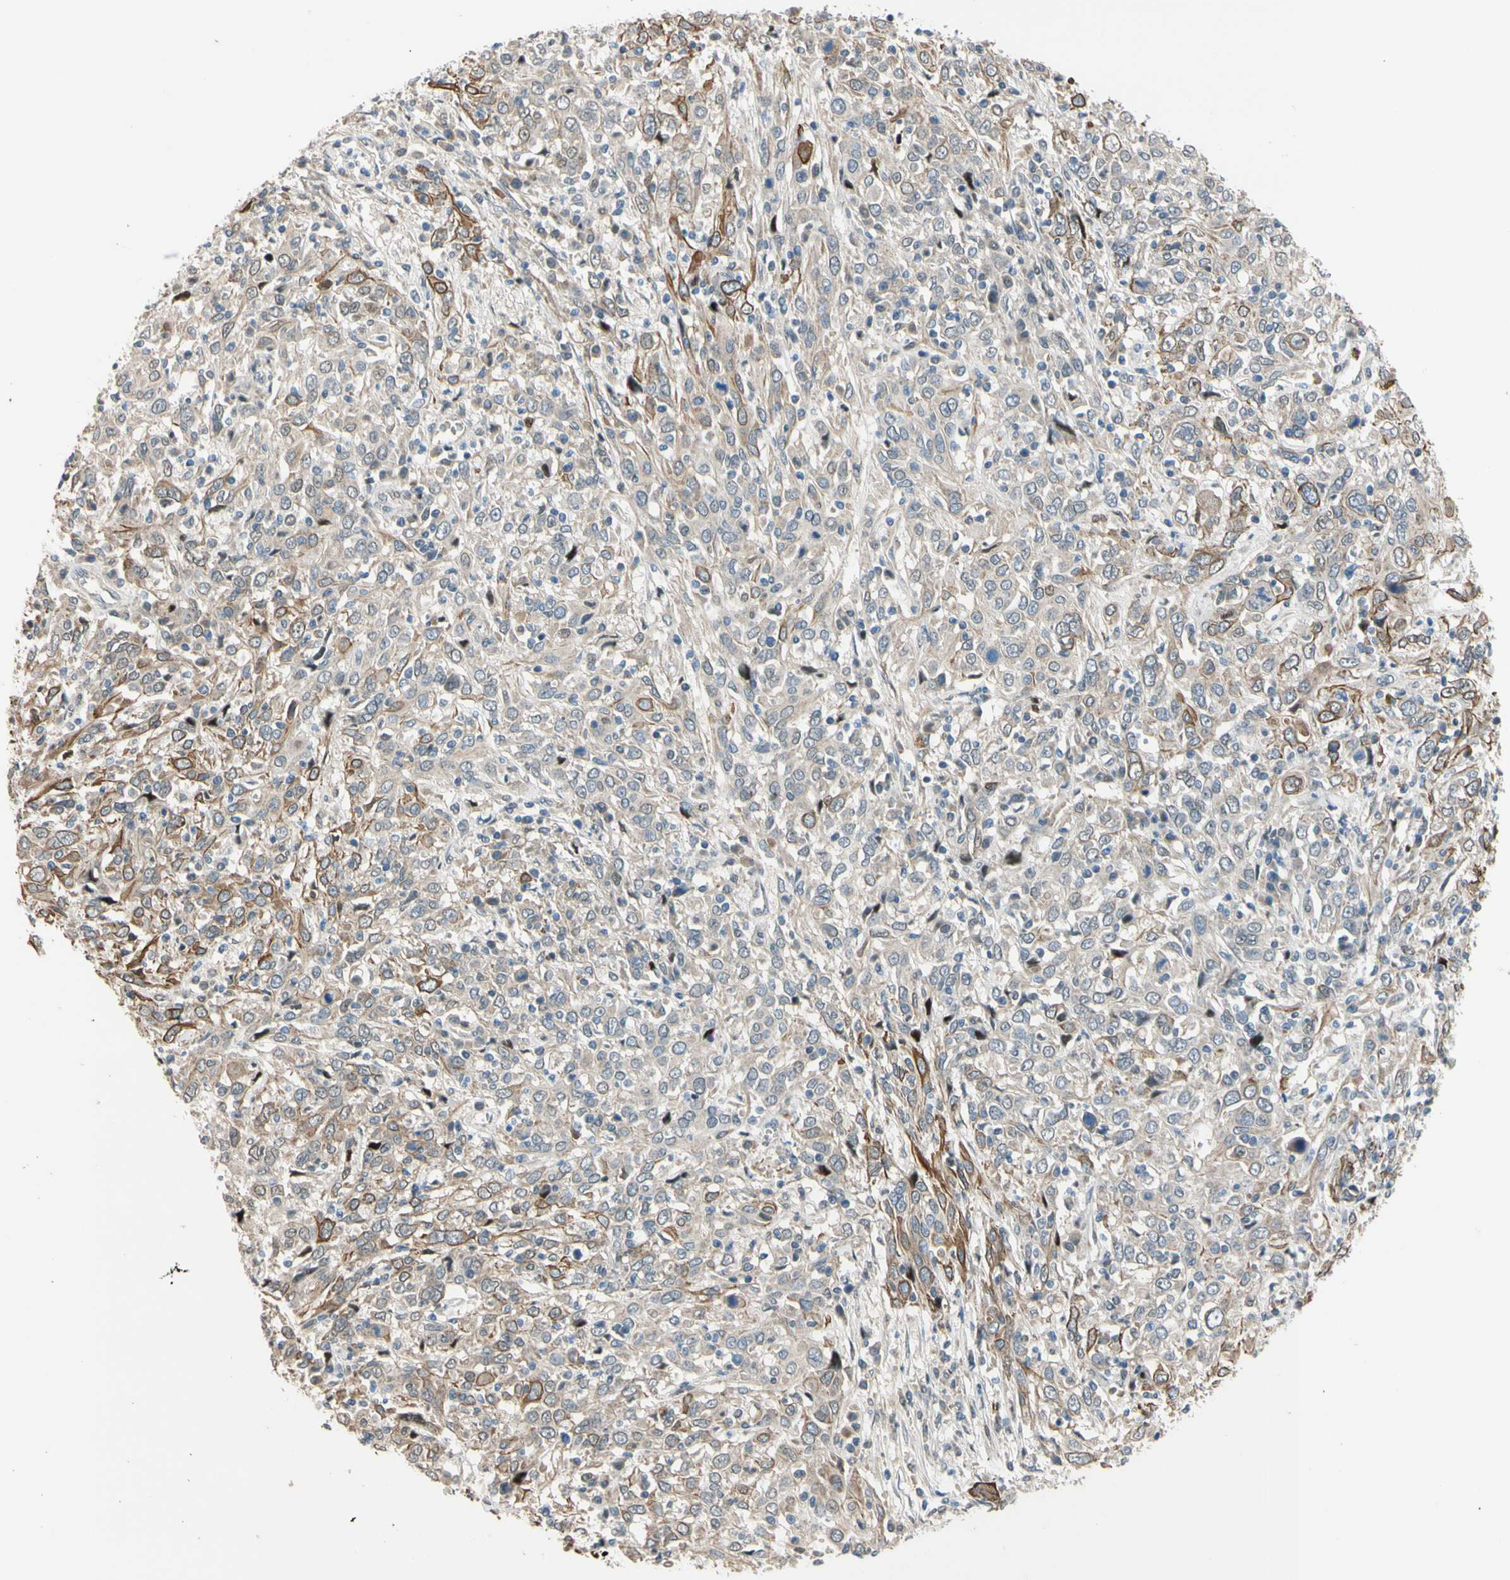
{"staining": {"intensity": "moderate", "quantity": "25%-75%", "location": "cytoplasmic/membranous"}, "tissue": "cervical cancer", "cell_type": "Tumor cells", "image_type": "cancer", "snomed": [{"axis": "morphology", "description": "Squamous cell carcinoma, NOS"}, {"axis": "topography", "description": "Cervix"}], "caption": "A micrograph of human cervical squamous cell carcinoma stained for a protein exhibits moderate cytoplasmic/membranous brown staining in tumor cells. (DAB (3,3'-diaminobenzidine) IHC with brightfield microscopy, high magnification).", "gene": "ZNF184", "patient": {"sex": "female", "age": 46}}